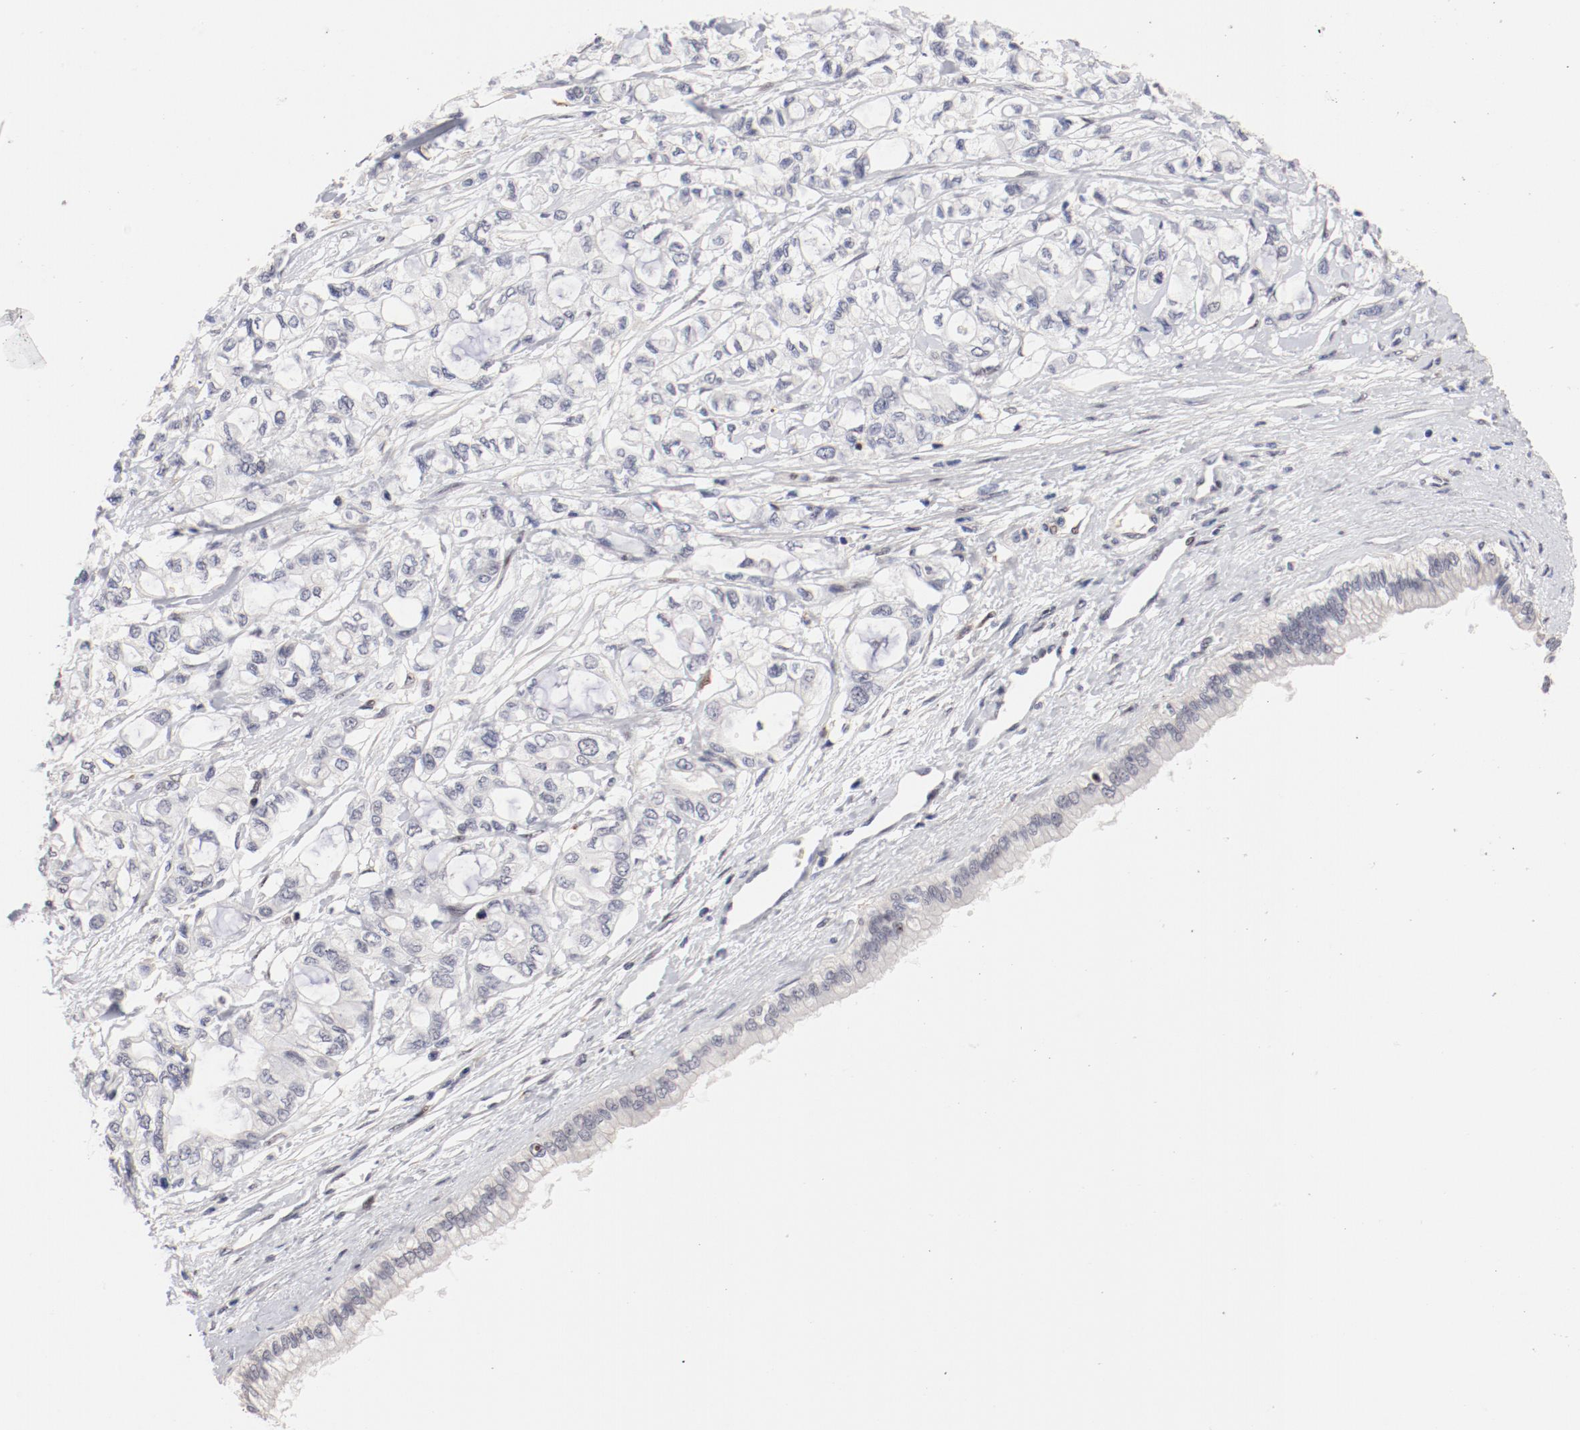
{"staining": {"intensity": "negative", "quantity": "none", "location": "none"}, "tissue": "pancreatic cancer", "cell_type": "Tumor cells", "image_type": "cancer", "snomed": [{"axis": "morphology", "description": "Adenocarcinoma, NOS"}, {"axis": "topography", "description": "Pancreas"}], "caption": "This is an IHC micrograph of human adenocarcinoma (pancreatic). There is no staining in tumor cells.", "gene": "FSCB", "patient": {"sex": "male", "age": 79}}